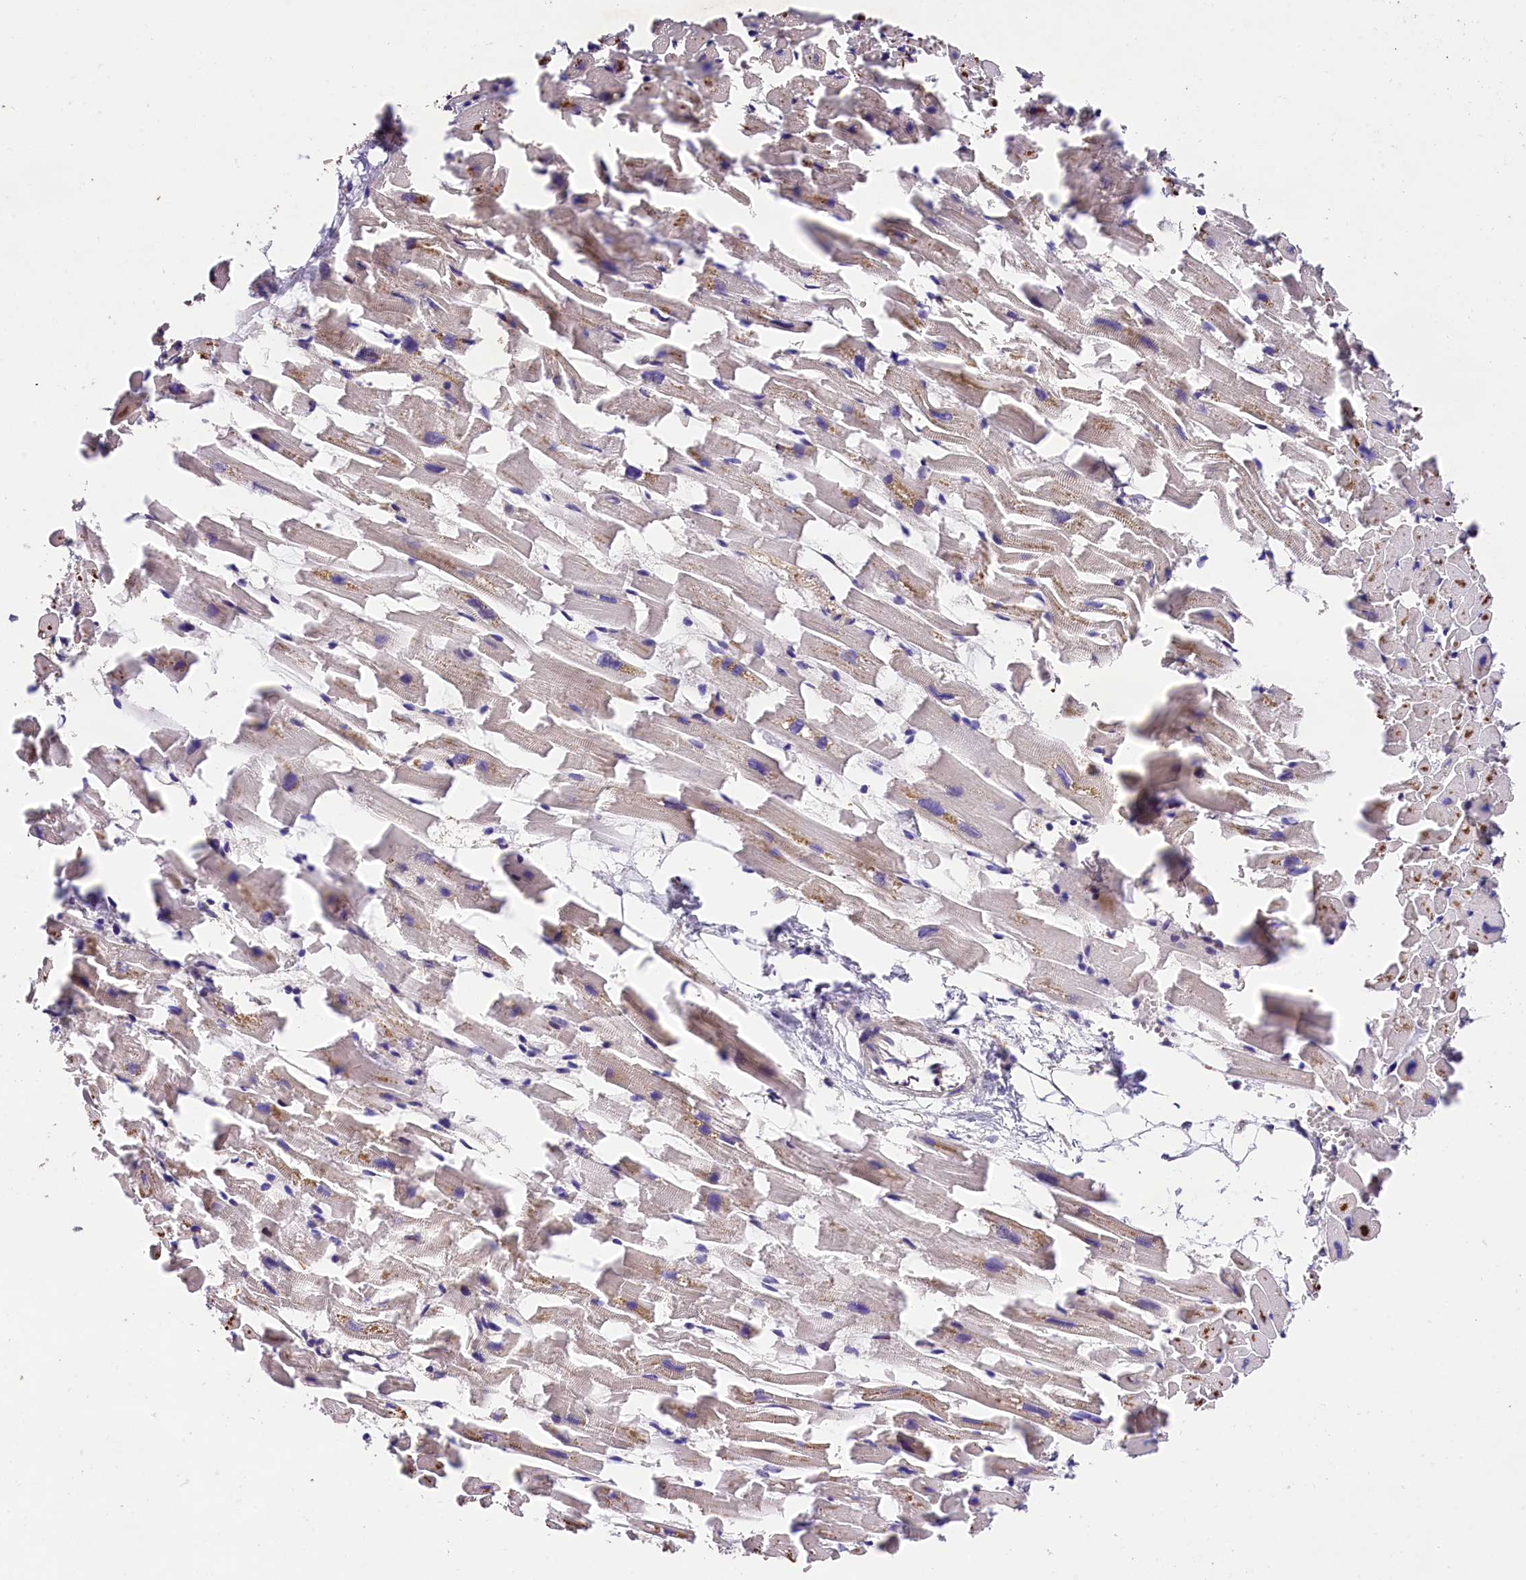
{"staining": {"intensity": "moderate", "quantity": "25%-75%", "location": "cytoplasmic/membranous"}, "tissue": "heart muscle", "cell_type": "Cardiomyocytes", "image_type": "normal", "snomed": [{"axis": "morphology", "description": "Normal tissue, NOS"}, {"axis": "topography", "description": "Heart"}], "caption": "Immunohistochemistry (IHC) of normal heart muscle displays medium levels of moderate cytoplasmic/membranous positivity in approximately 25%-75% of cardiomyocytes.", "gene": "OAS3", "patient": {"sex": "female", "age": 64}}